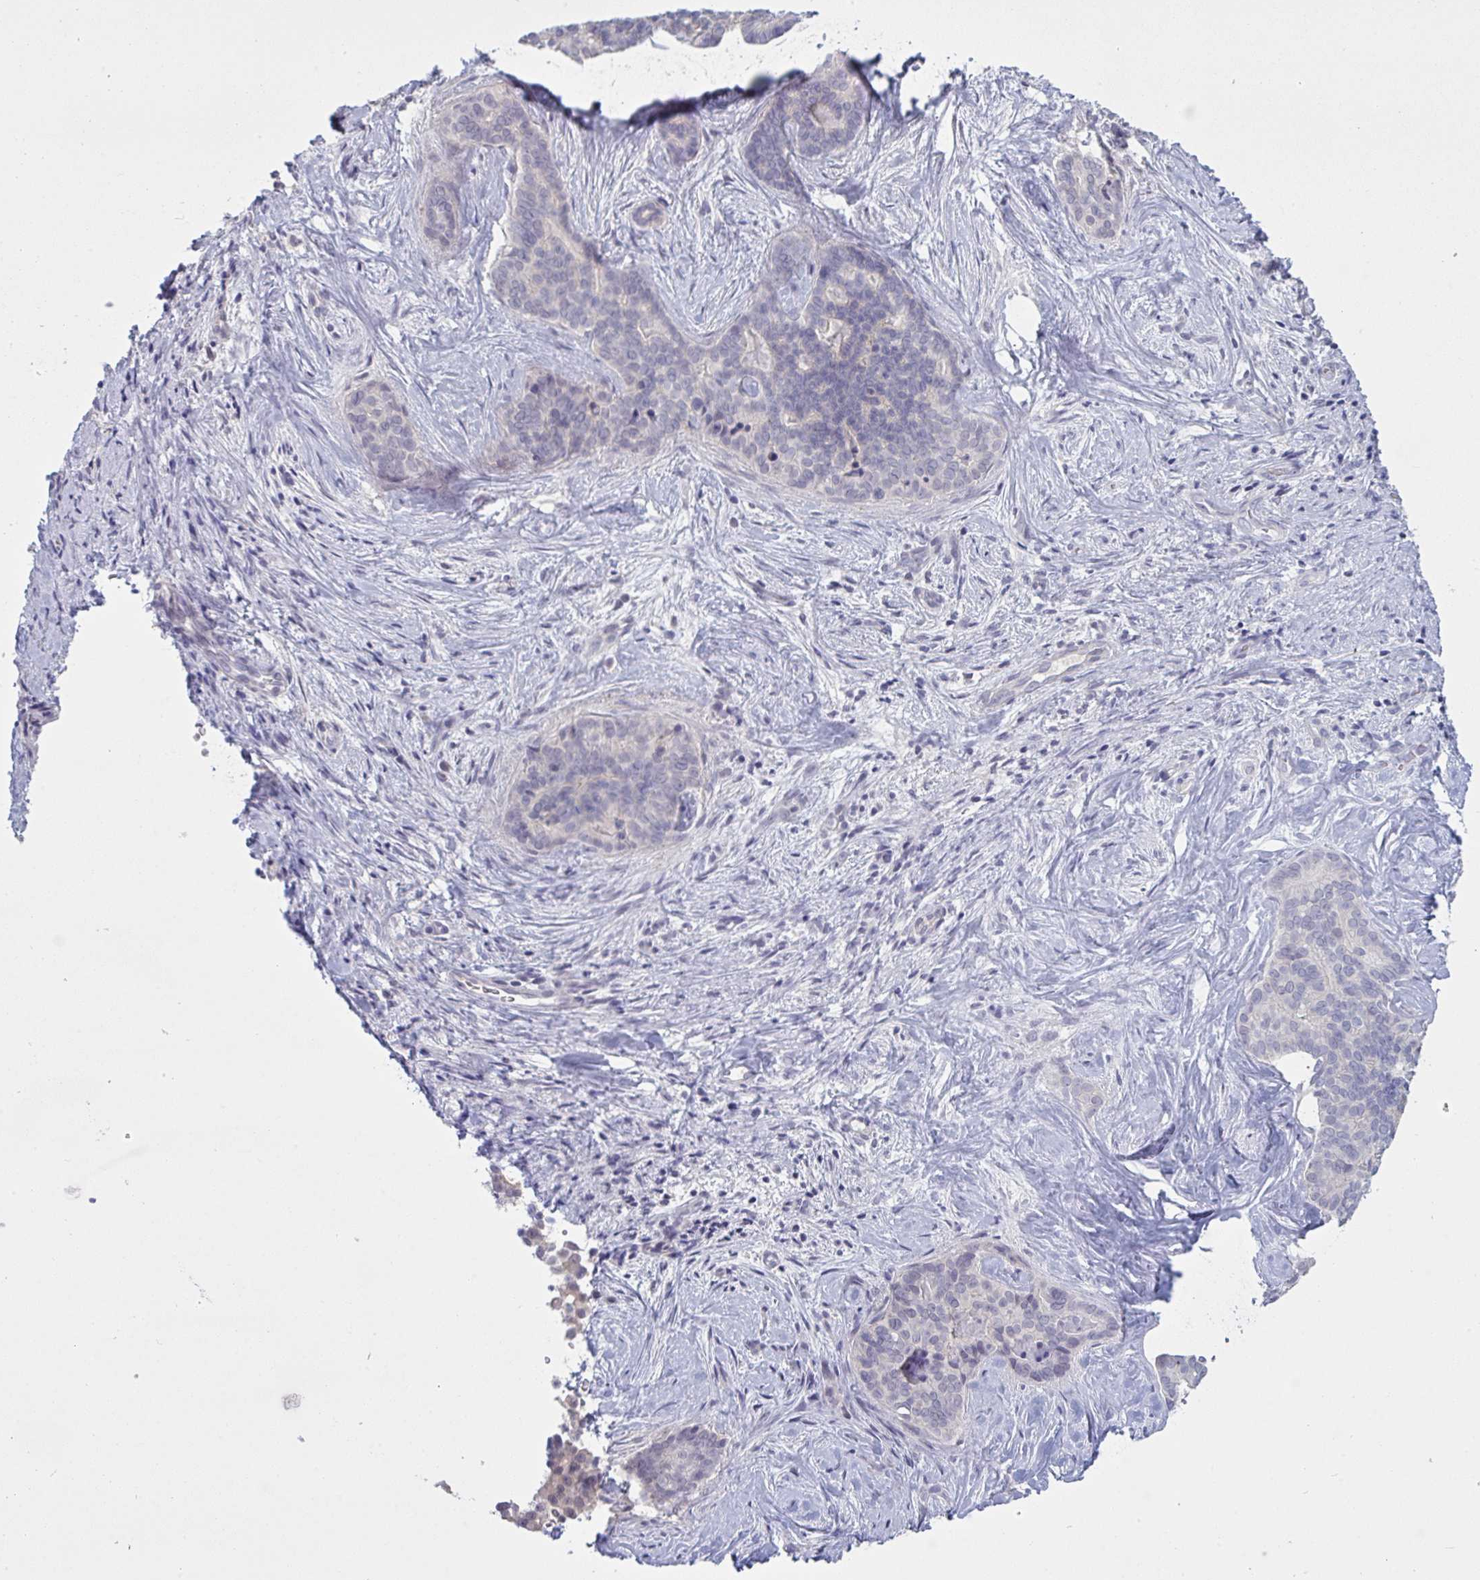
{"staining": {"intensity": "negative", "quantity": "none", "location": "none"}, "tissue": "liver cancer", "cell_type": "Tumor cells", "image_type": "cancer", "snomed": [{"axis": "morphology", "description": "Cholangiocarcinoma"}, {"axis": "topography", "description": "Liver"}], "caption": "Immunohistochemistry image of liver cholangiocarcinoma stained for a protein (brown), which displays no positivity in tumor cells.", "gene": "ZNF784", "patient": {"sex": "female", "age": 64}}